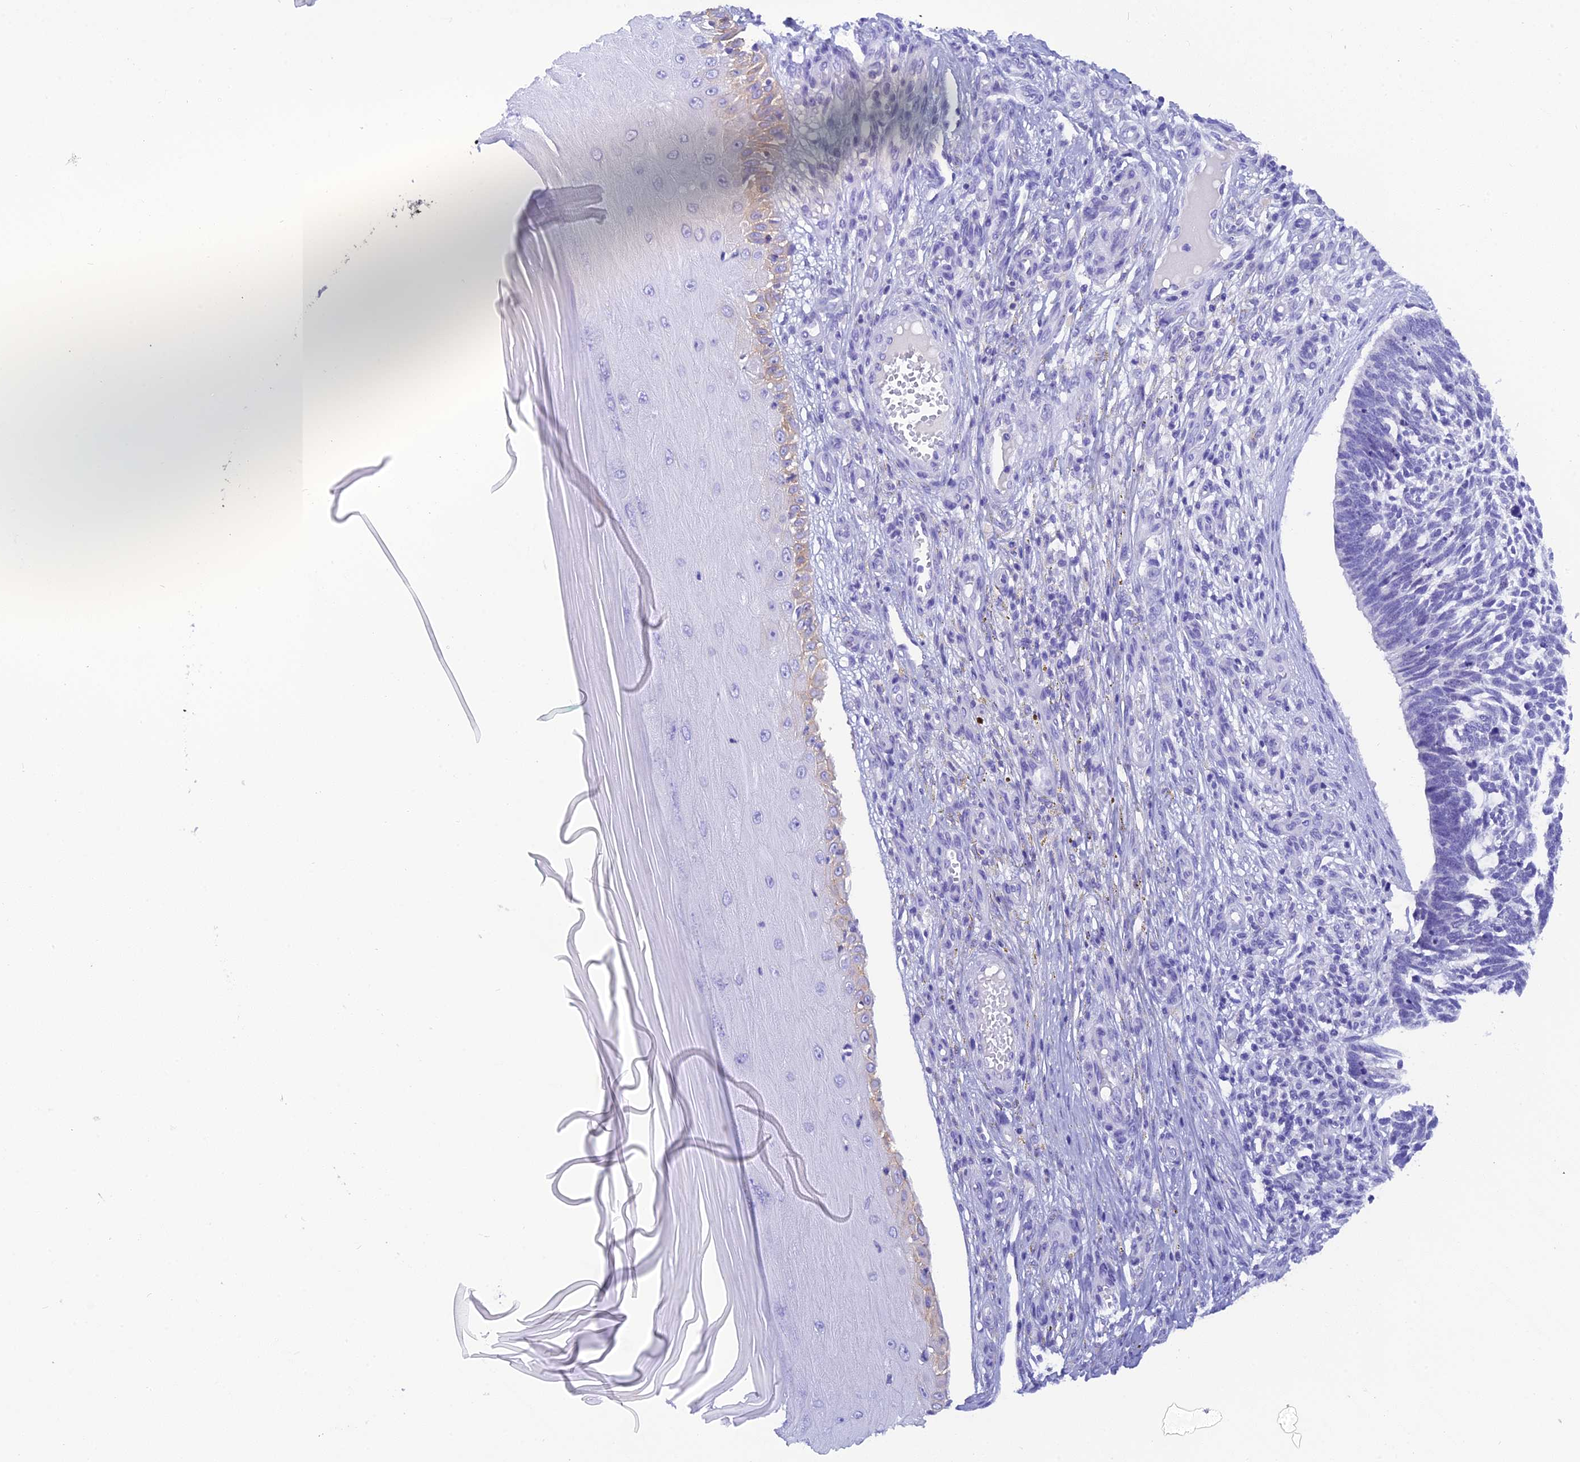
{"staining": {"intensity": "negative", "quantity": "none", "location": "none"}, "tissue": "skin cancer", "cell_type": "Tumor cells", "image_type": "cancer", "snomed": [{"axis": "morphology", "description": "Basal cell carcinoma"}, {"axis": "topography", "description": "Skin"}], "caption": "Human skin cancer (basal cell carcinoma) stained for a protein using immunohistochemistry (IHC) exhibits no expression in tumor cells.", "gene": "KDELR3", "patient": {"sex": "male", "age": 88}}